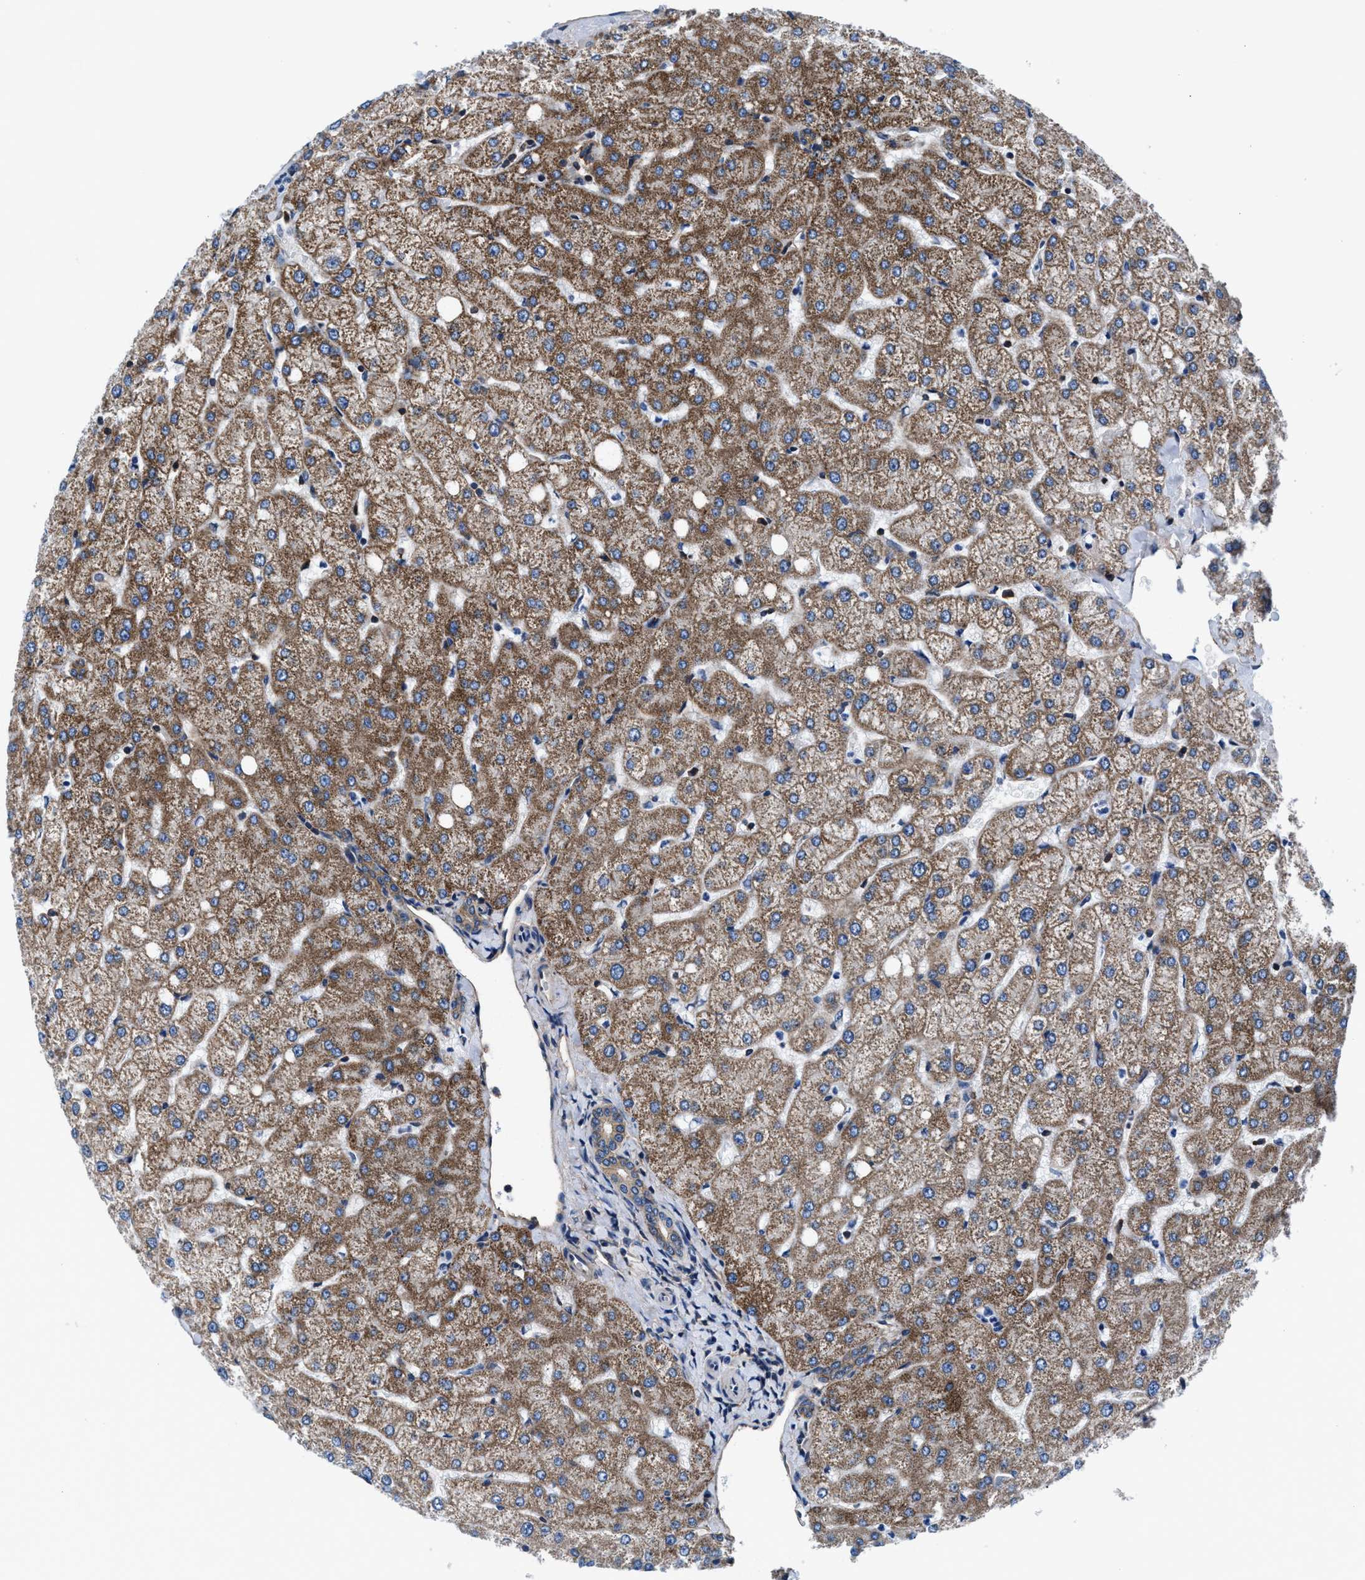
{"staining": {"intensity": "moderate", "quantity": ">75%", "location": "cytoplasmic/membranous"}, "tissue": "liver", "cell_type": "Cholangiocytes", "image_type": "normal", "snomed": [{"axis": "morphology", "description": "Normal tissue, NOS"}, {"axis": "topography", "description": "Liver"}], "caption": "An IHC histopathology image of unremarkable tissue is shown. Protein staining in brown highlights moderate cytoplasmic/membranous positivity in liver within cholangiocytes. (Stains: DAB in brown, nuclei in blue, Microscopy: brightfield microscopy at high magnification).", "gene": "NKTR", "patient": {"sex": "female", "age": 54}}